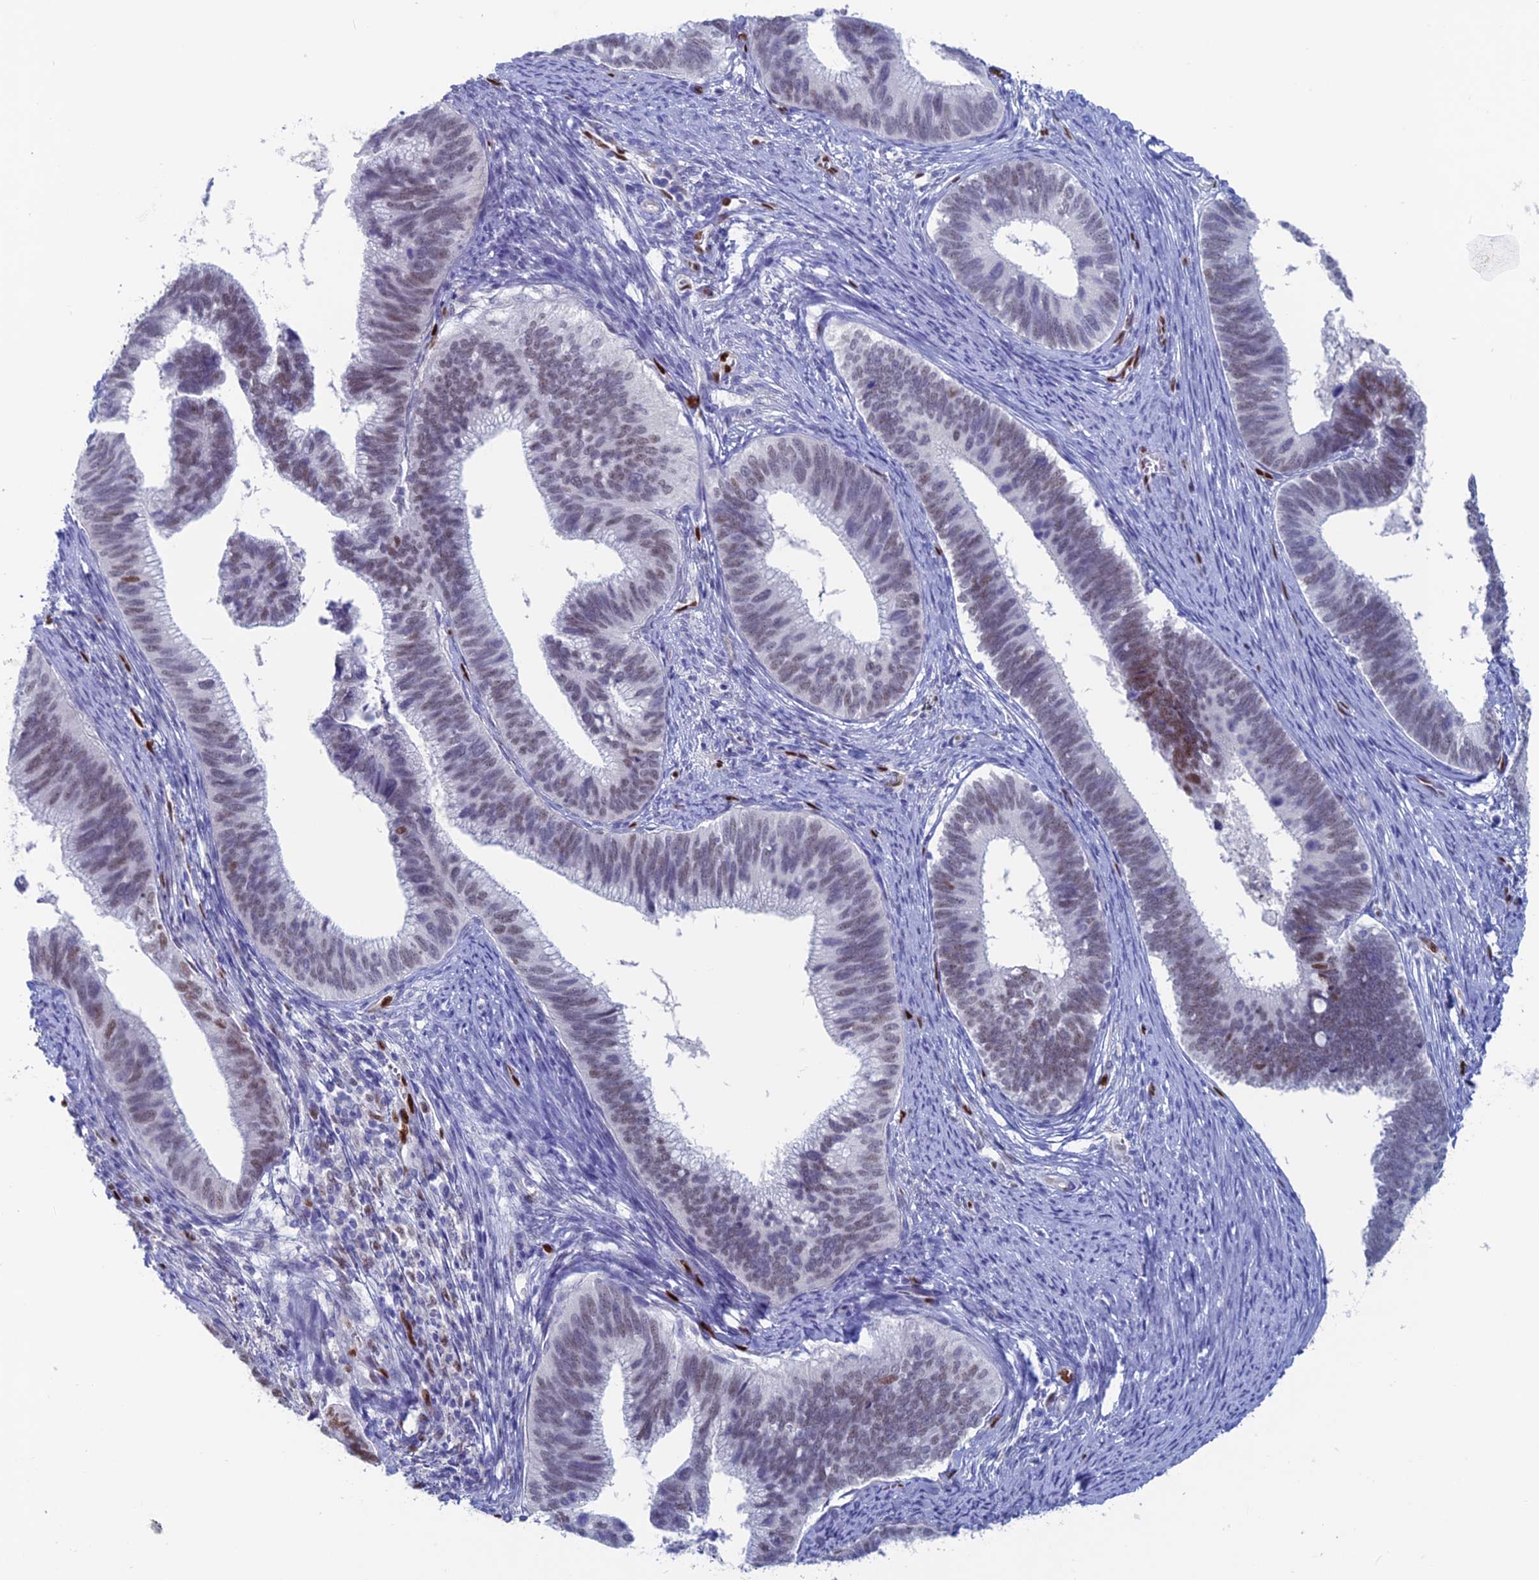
{"staining": {"intensity": "moderate", "quantity": "<25%", "location": "nuclear"}, "tissue": "cervical cancer", "cell_type": "Tumor cells", "image_type": "cancer", "snomed": [{"axis": "morphology", "description": "Adenocarcinoma, NOS"}, {"axis": "topography", "description": "Cervix"}], "caption": "Immunohistochemical staining of human cervical cancer (adenocarcinoma) shows low levels of moderate nuclear protein staining in approximately <25% of tumor cells.", "gene": "NOL4L", "patient": {"sex": "female", "age": 42}}